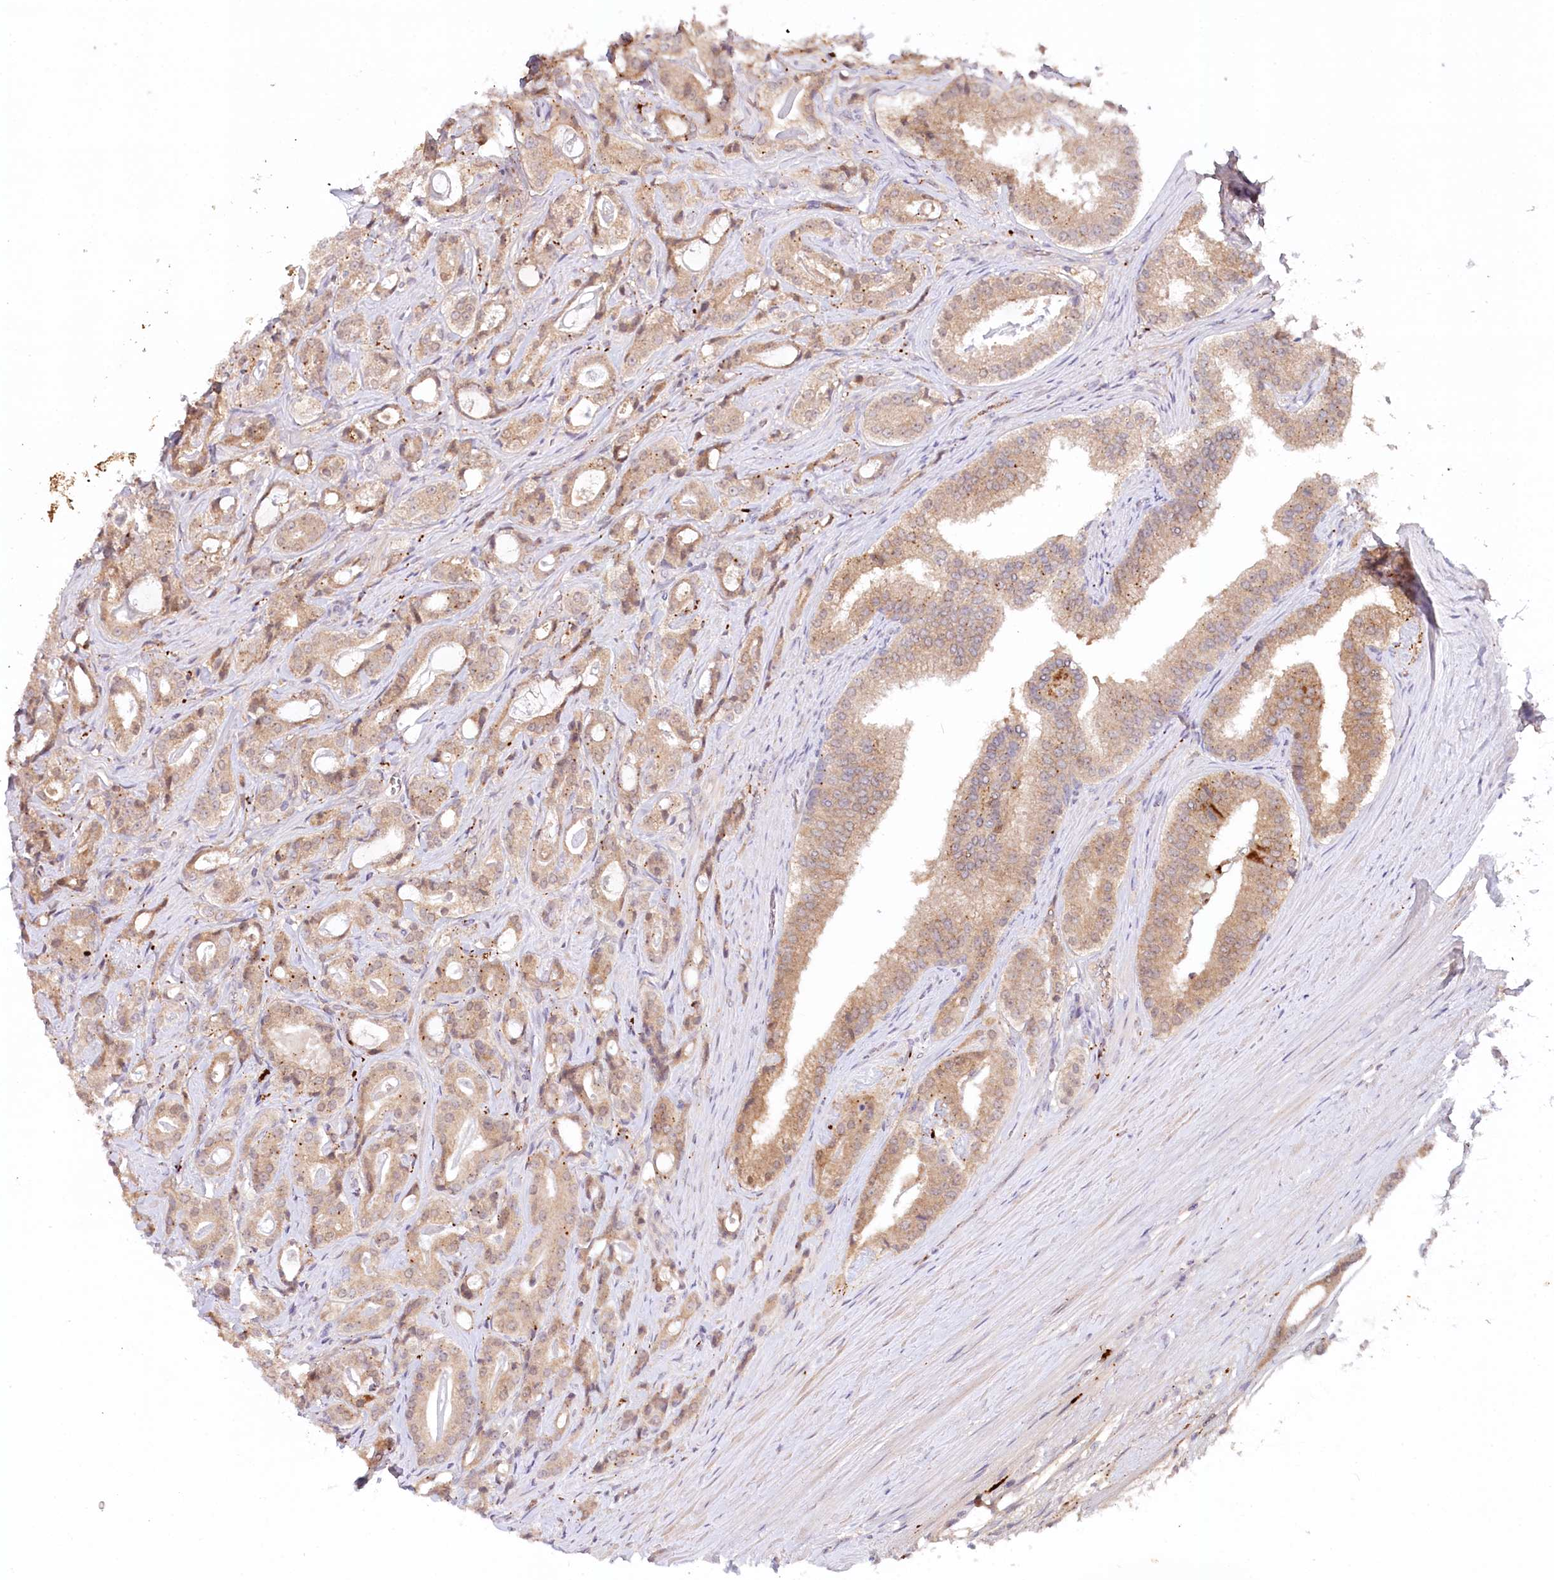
{"staining": {"intensity": "weak", "quantity": ">75%", "location": "cytoplasmic/membranous"}, "tissue": "prostate cancer", "cell_type": "Tumor cells", "image_type": "cancer", "snomed": [{"axis": "morphology", "description": "Adenocarcinoma, High grade"}, {"axis": "topography", "description": "Prostate"}], "caption": "Prostate cancer (adenocarcinoma (high-grade)) stained for a protein (brown) demonstrates weak cytoplasmic/membranous positive positivity in about >75% of tumor cells.", "gene": "PSAPL1", "patient": {"sex": "male", "age": 63}}